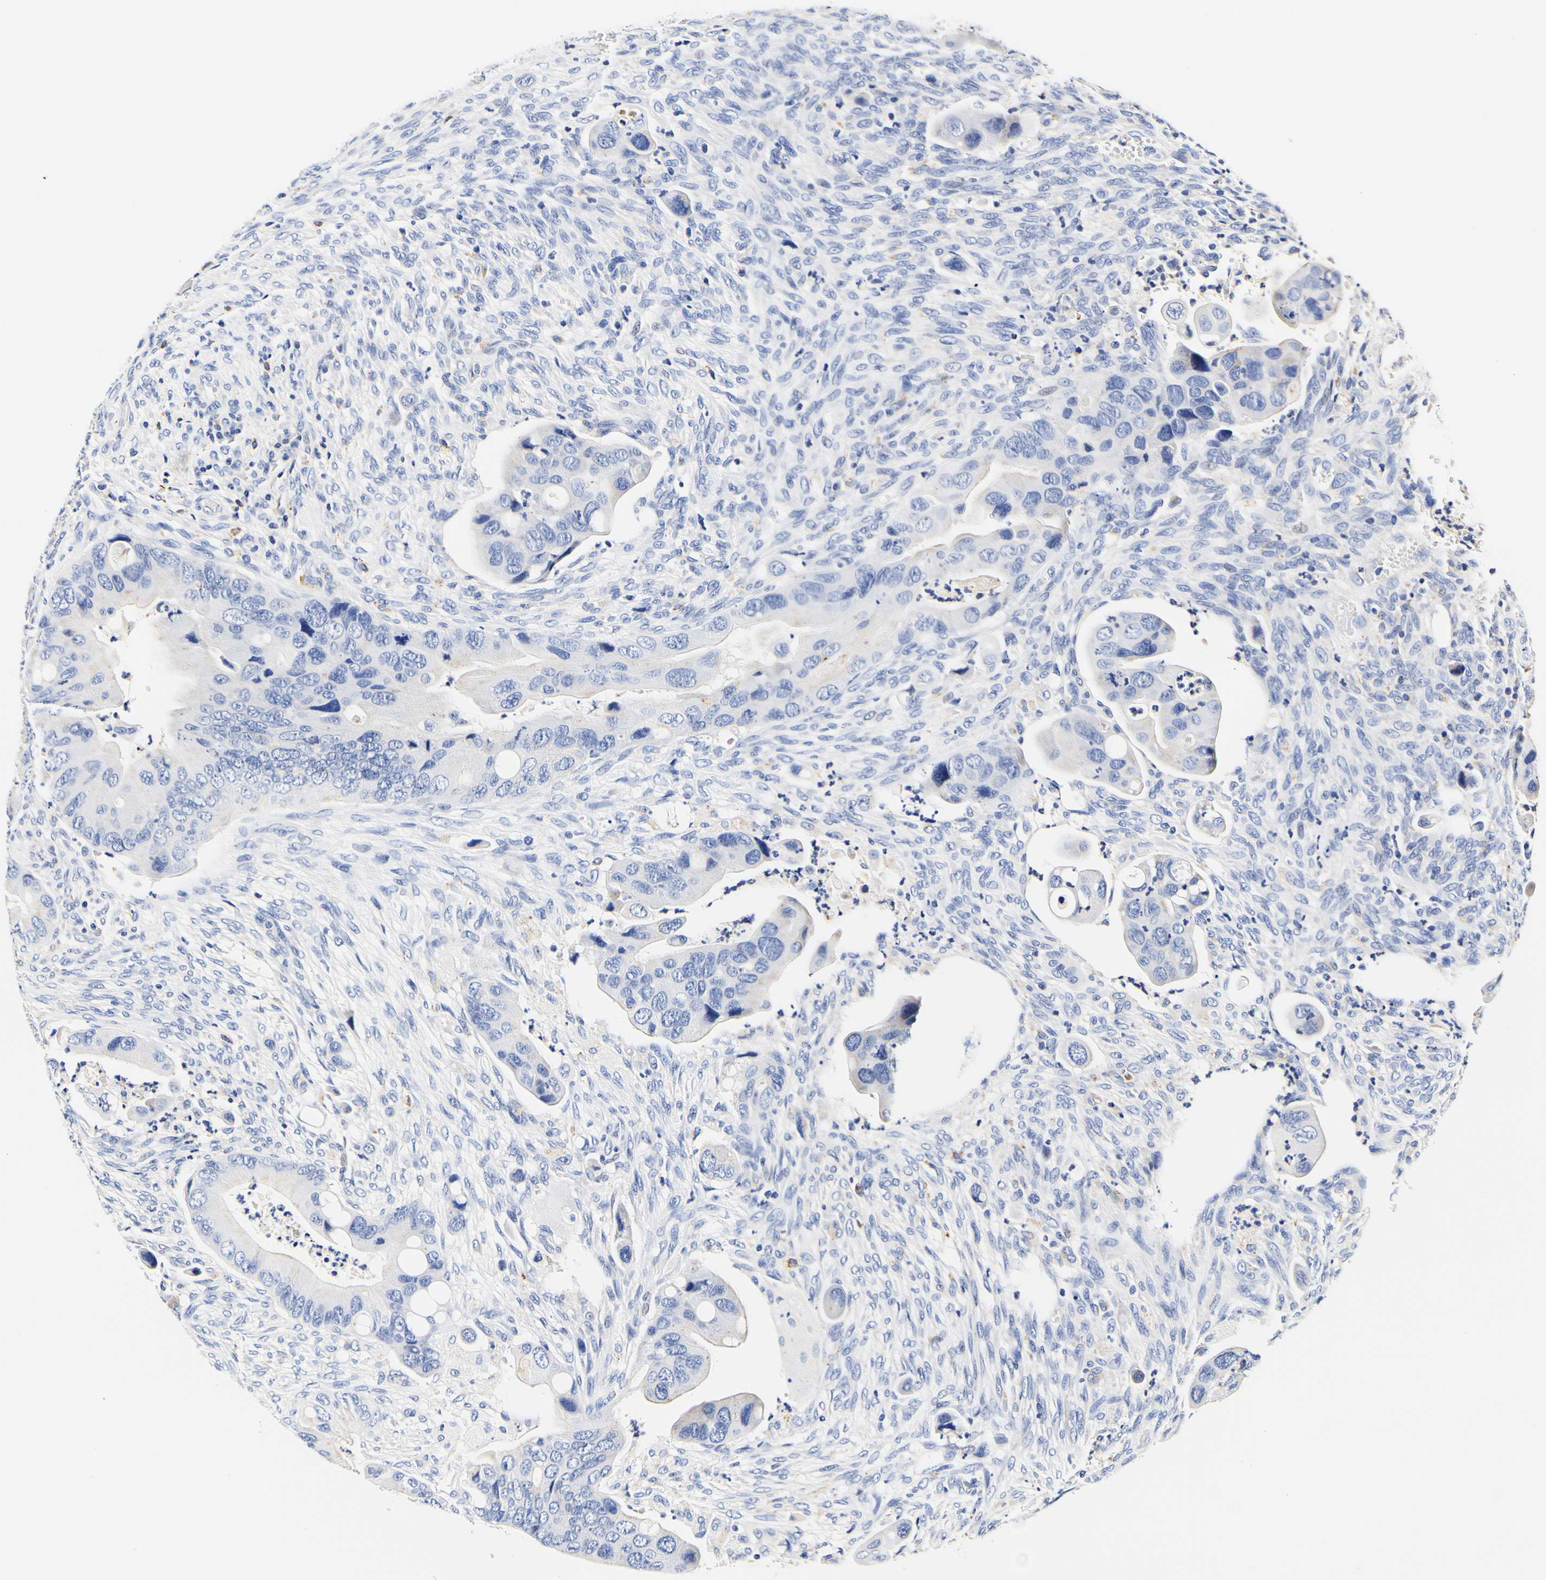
{"staining": {"intensity": "weak", "quantity": "<25%", "location": "cytoplasmic/membranous"}, "tissue": "colorectal cancer", "cell_type": "Tumor cells", "image_type": "cancer", "snomed": [{"axis": "morphology", "description": "Adenocarcinoma, NOS"}, {"axis": "topography", "description": "Rectum"}], "caption": "A high-resolution photomicrograph shows immunohistochemistry staining of colorectal cancer (adenocarcinoma), which reveals no significant positivity in tumor cells.", "gene": "CAMK4", "patient": {"sex": "female", "age": 57}}